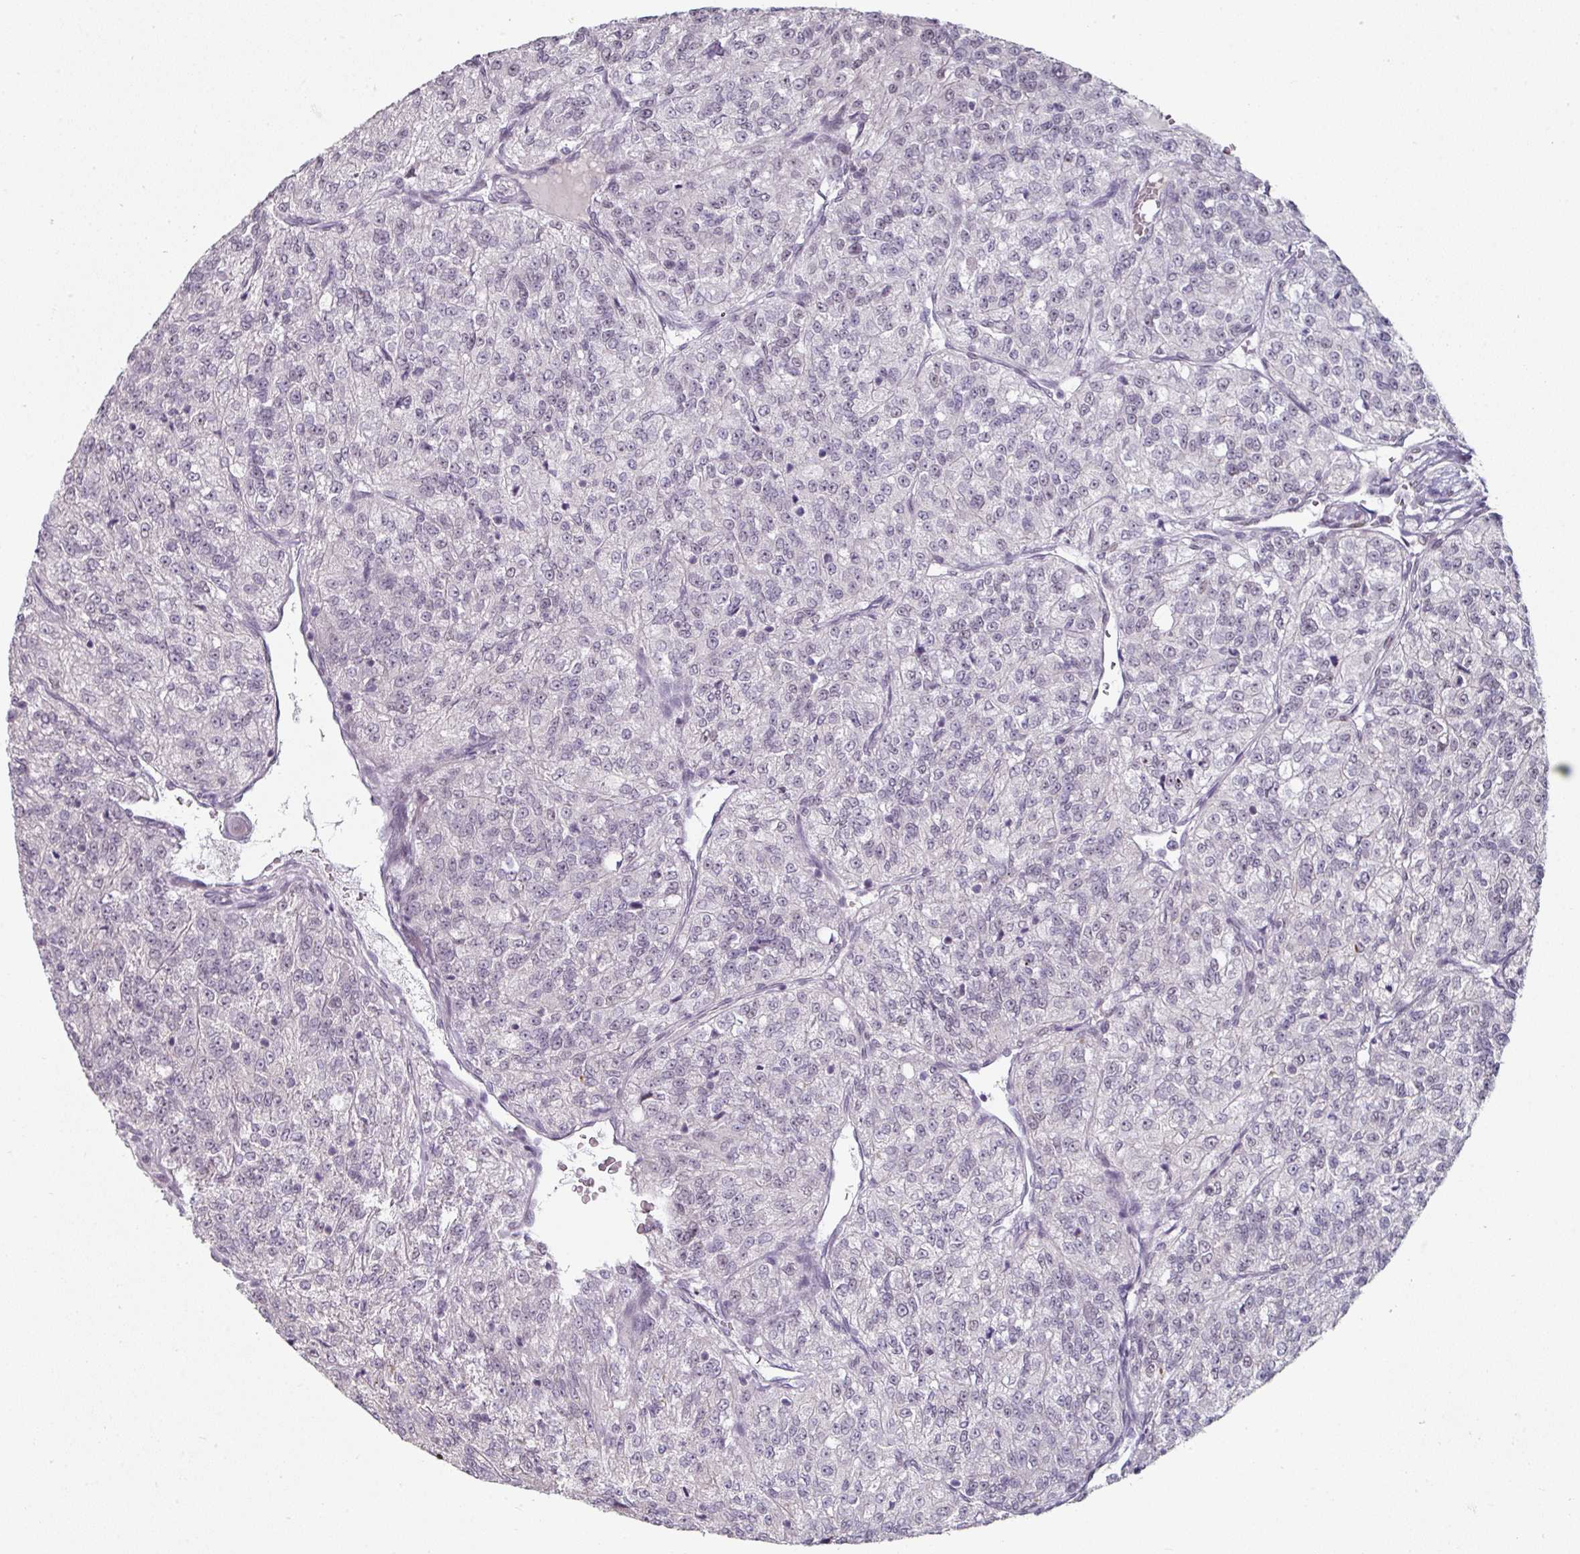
{"staining": {"intensity": "weak", "quantity": "<25%", "location": "nuclear"}, "tissue": "renal cancer", "cell_type": "Tumor cells", "image_type": "cancer", "snomed": [{"axis": "morphology", "description": "Adenocarcinoma, NOS"}, {"axis": "topography", "description": "Kidney"}], "caption": "High magnification brightfield microscopy of renal adenocarcinoma stained with DAB (3,3'-diaminobenzidine) (brown) and counterstained with hematoxylin (blue): tumor cells show no significant expression.", "gene": "ELK1", "patient": {"sex": "female", "age": 63}}